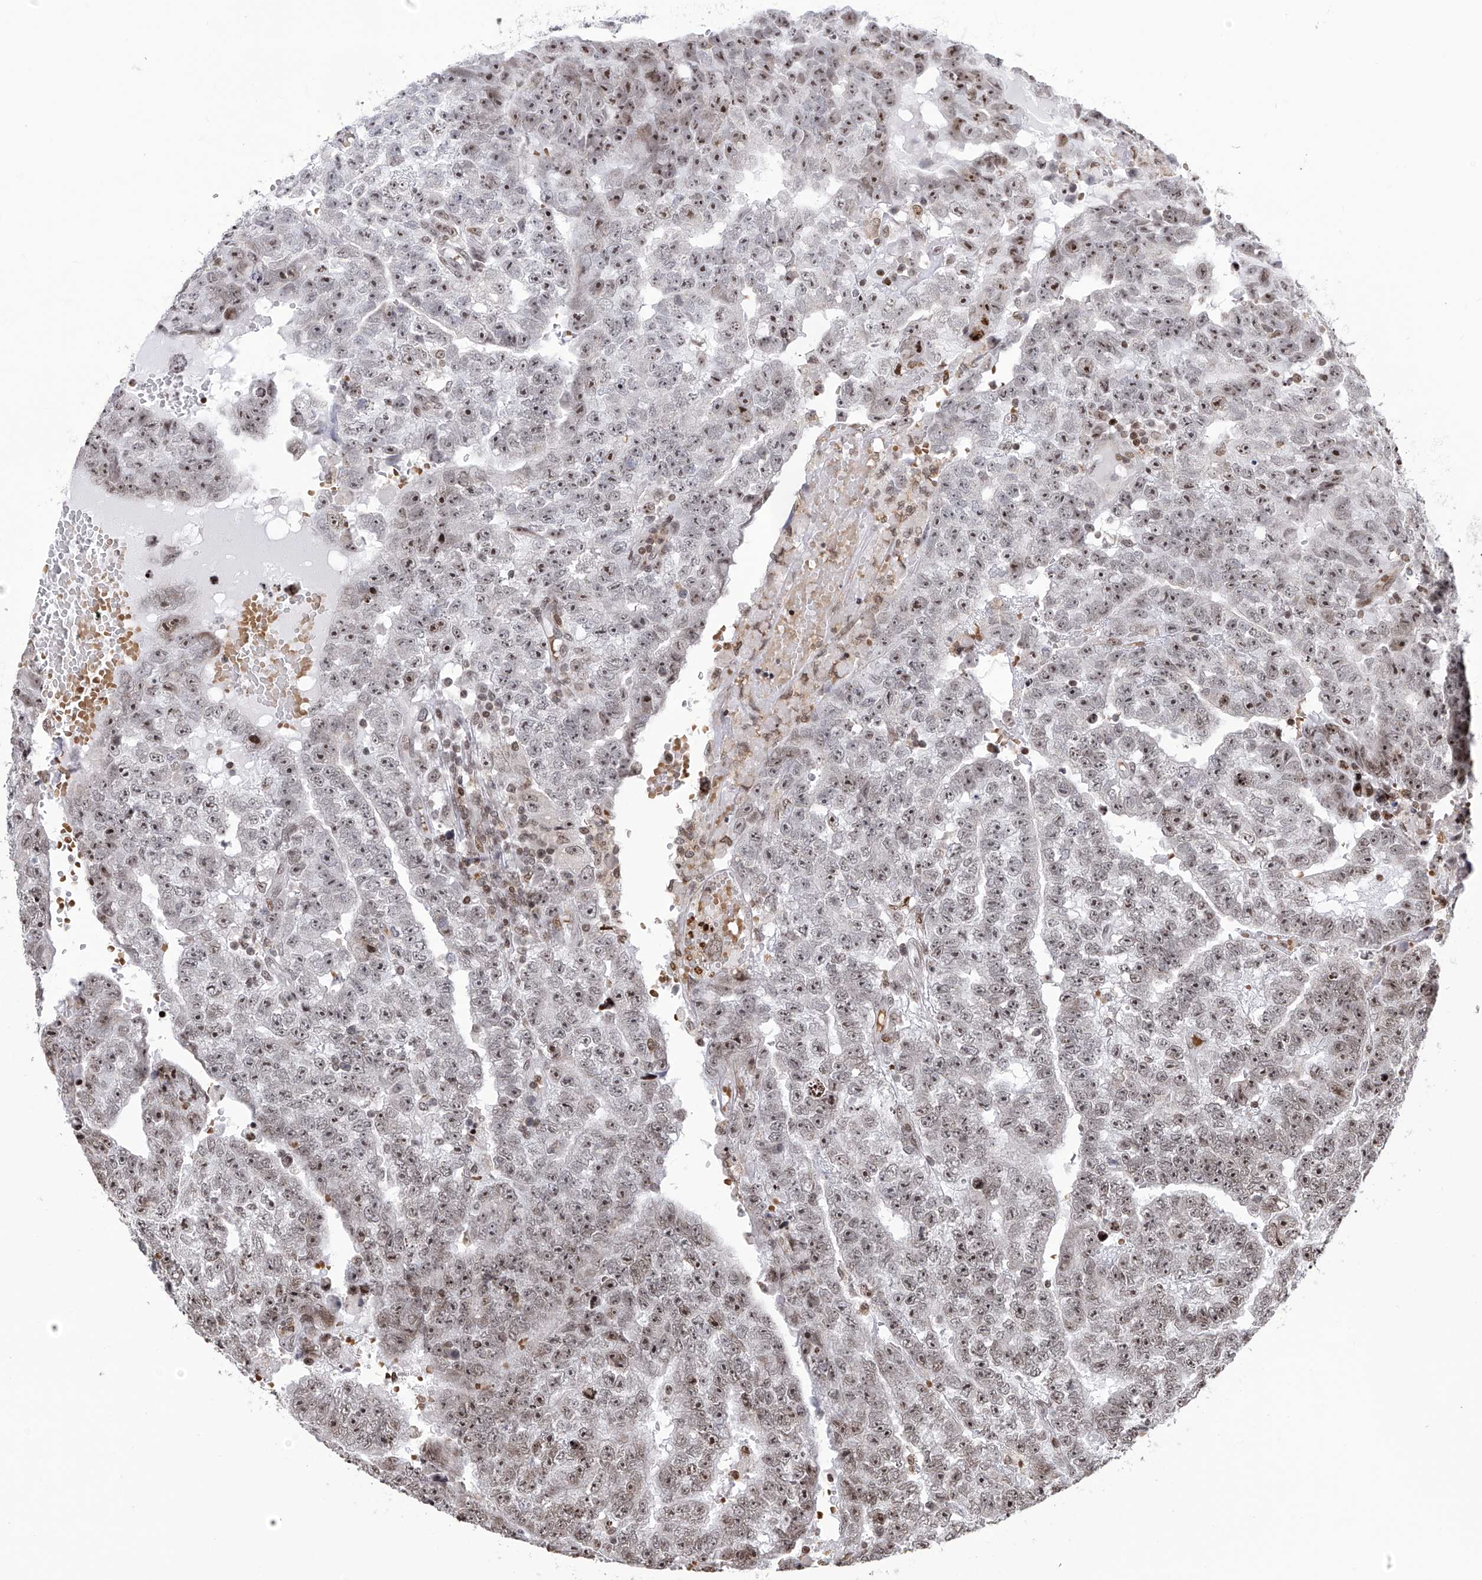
{"staining": {"intensity": "moderate", "quantity": ">75%", "location": "nuclear"}, "tissue": "testis cancer", "cell_type": "Tumor cells", "image_type": "cancer", "snomed": [{"axis": "morphology", "description": "Carcinoma, Embryonal, NOS"}, {"axis": "topography", "description": "Testis"}], "caption": "A medium amount of moderate nuclear positivity is appreciated in about >75% of tumor cells in testis cancer (embryonal carcinoma) tissue. The staining was performed using DAB, with brown indicating positive protein expression. Nuclei are stained blue with hematoxylin.", "gene": "PAK1IP1", "patient": {"sex": "male", "age": 25}}